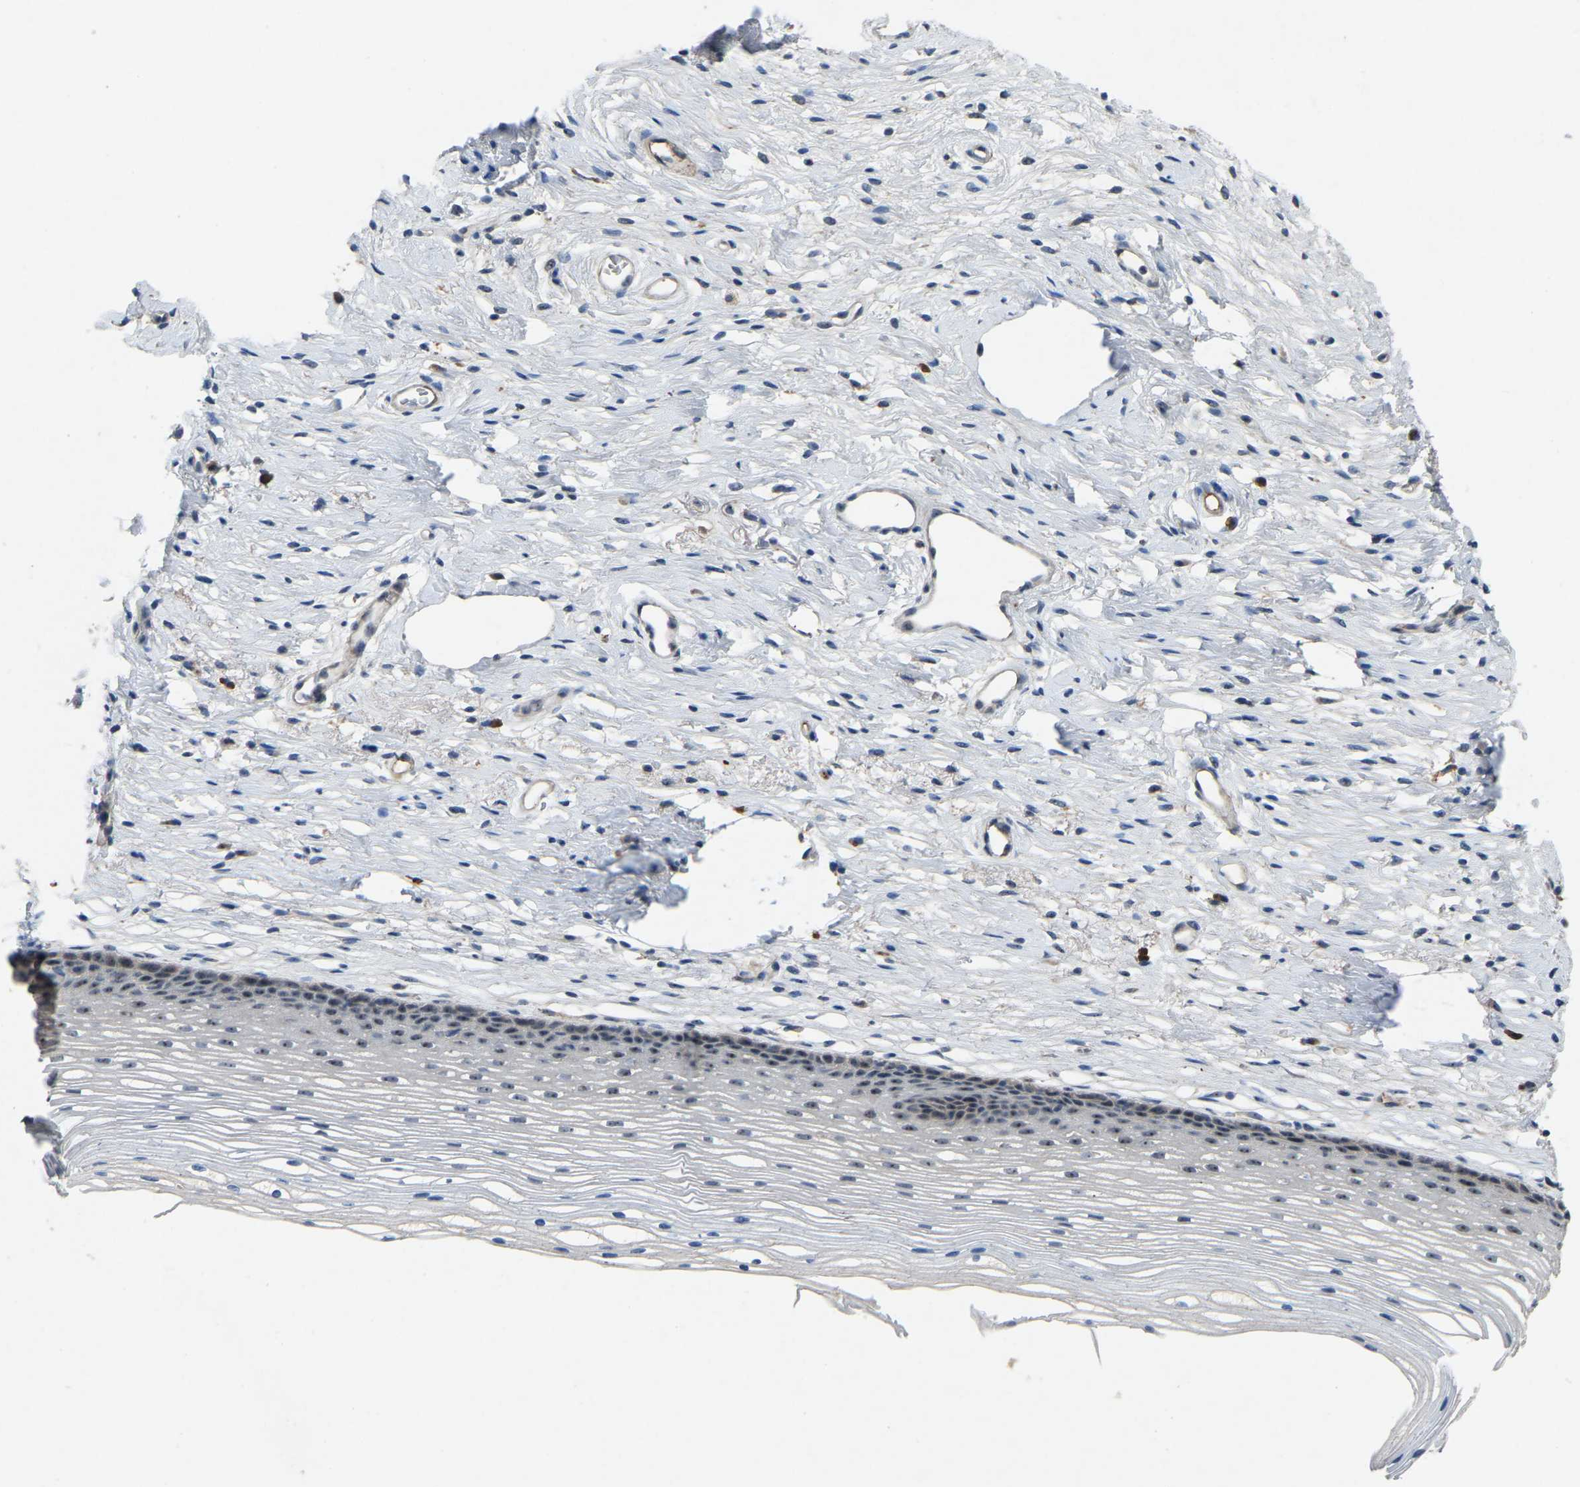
{"staining": {"intensity": "moderate", "quantity": ">75%", "location": "cytoplasmic/membranous"}, "tissue": "cervix", "cell_type": "Glandular cells", "image_type": "normal", "snomed": [{"axis": "morphology", "description": "Normal tissue, NOS"}, {"axis": "topography", "description": "Cervix"}], "caption": "A histopathology image of human cervix stained for a protein displays moderate cytoplasmic/membranous brown staining in glandular cells.", "gene": "FHIT", "patient": {"sex": "female", "age": 77}}